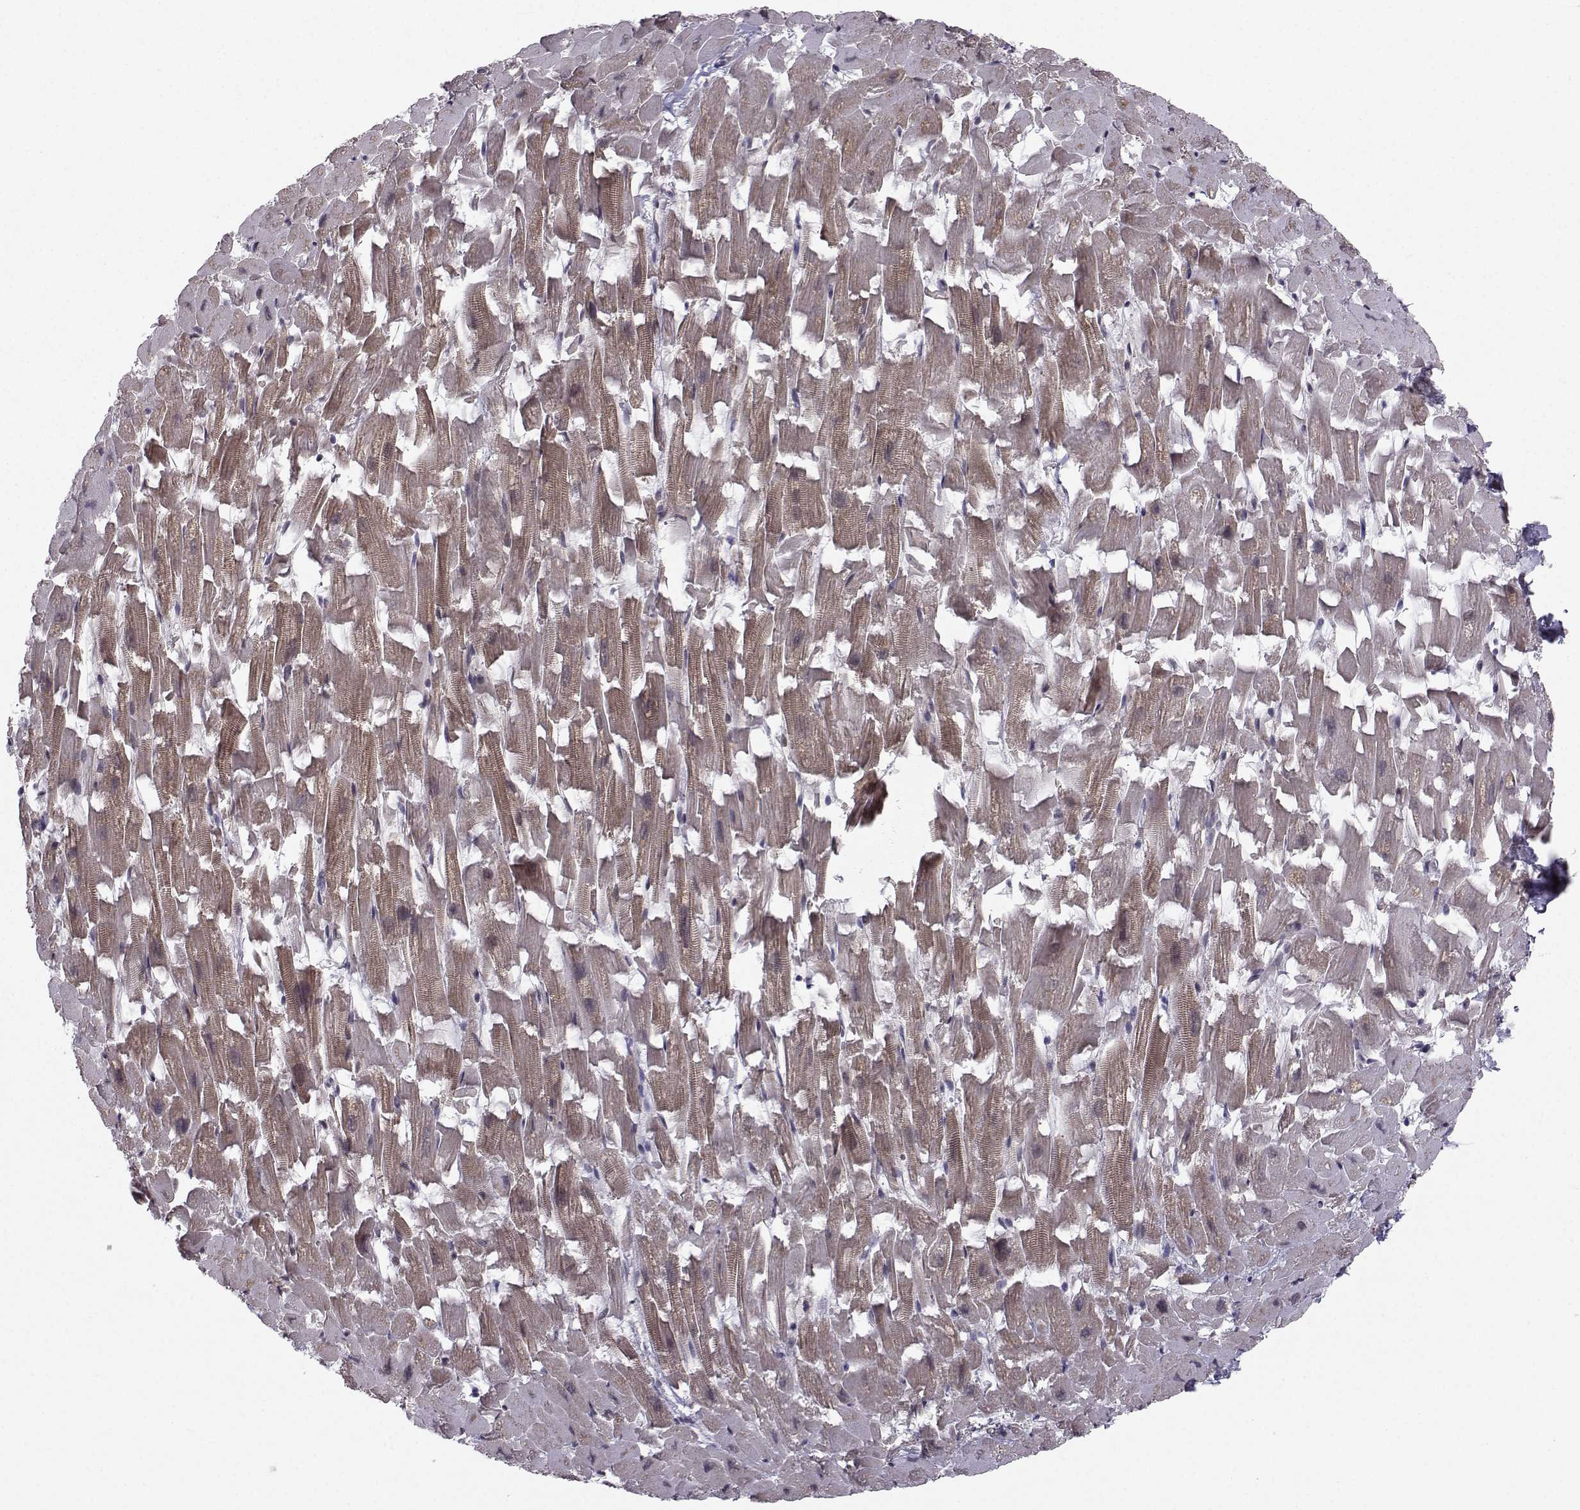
{"staining": {"intensity": "moderate", "quantity": "25%-75%", "location": "cytoplasmic/membranous,nuclear"}, "tissue": "heart muscle", "cell_type": "Cardiomyocytes", "image_type": "normal", "snomed": [{"axis": "morphology", "description": "Normal tissue, NOS"}, {"axis": "topography", "description": "Heart"}], "caption": "Immunohistochemistry (DAB (3,3'-diaminobenzidine)) staining of normal human heart muscle exhibits moderate cytoplasmic/membranous,nuclear protein expression in approximately 25%-75% of cardiomyocytes.", "gene": "PKN2", "patient": {"sex": "female", "age": 64}}